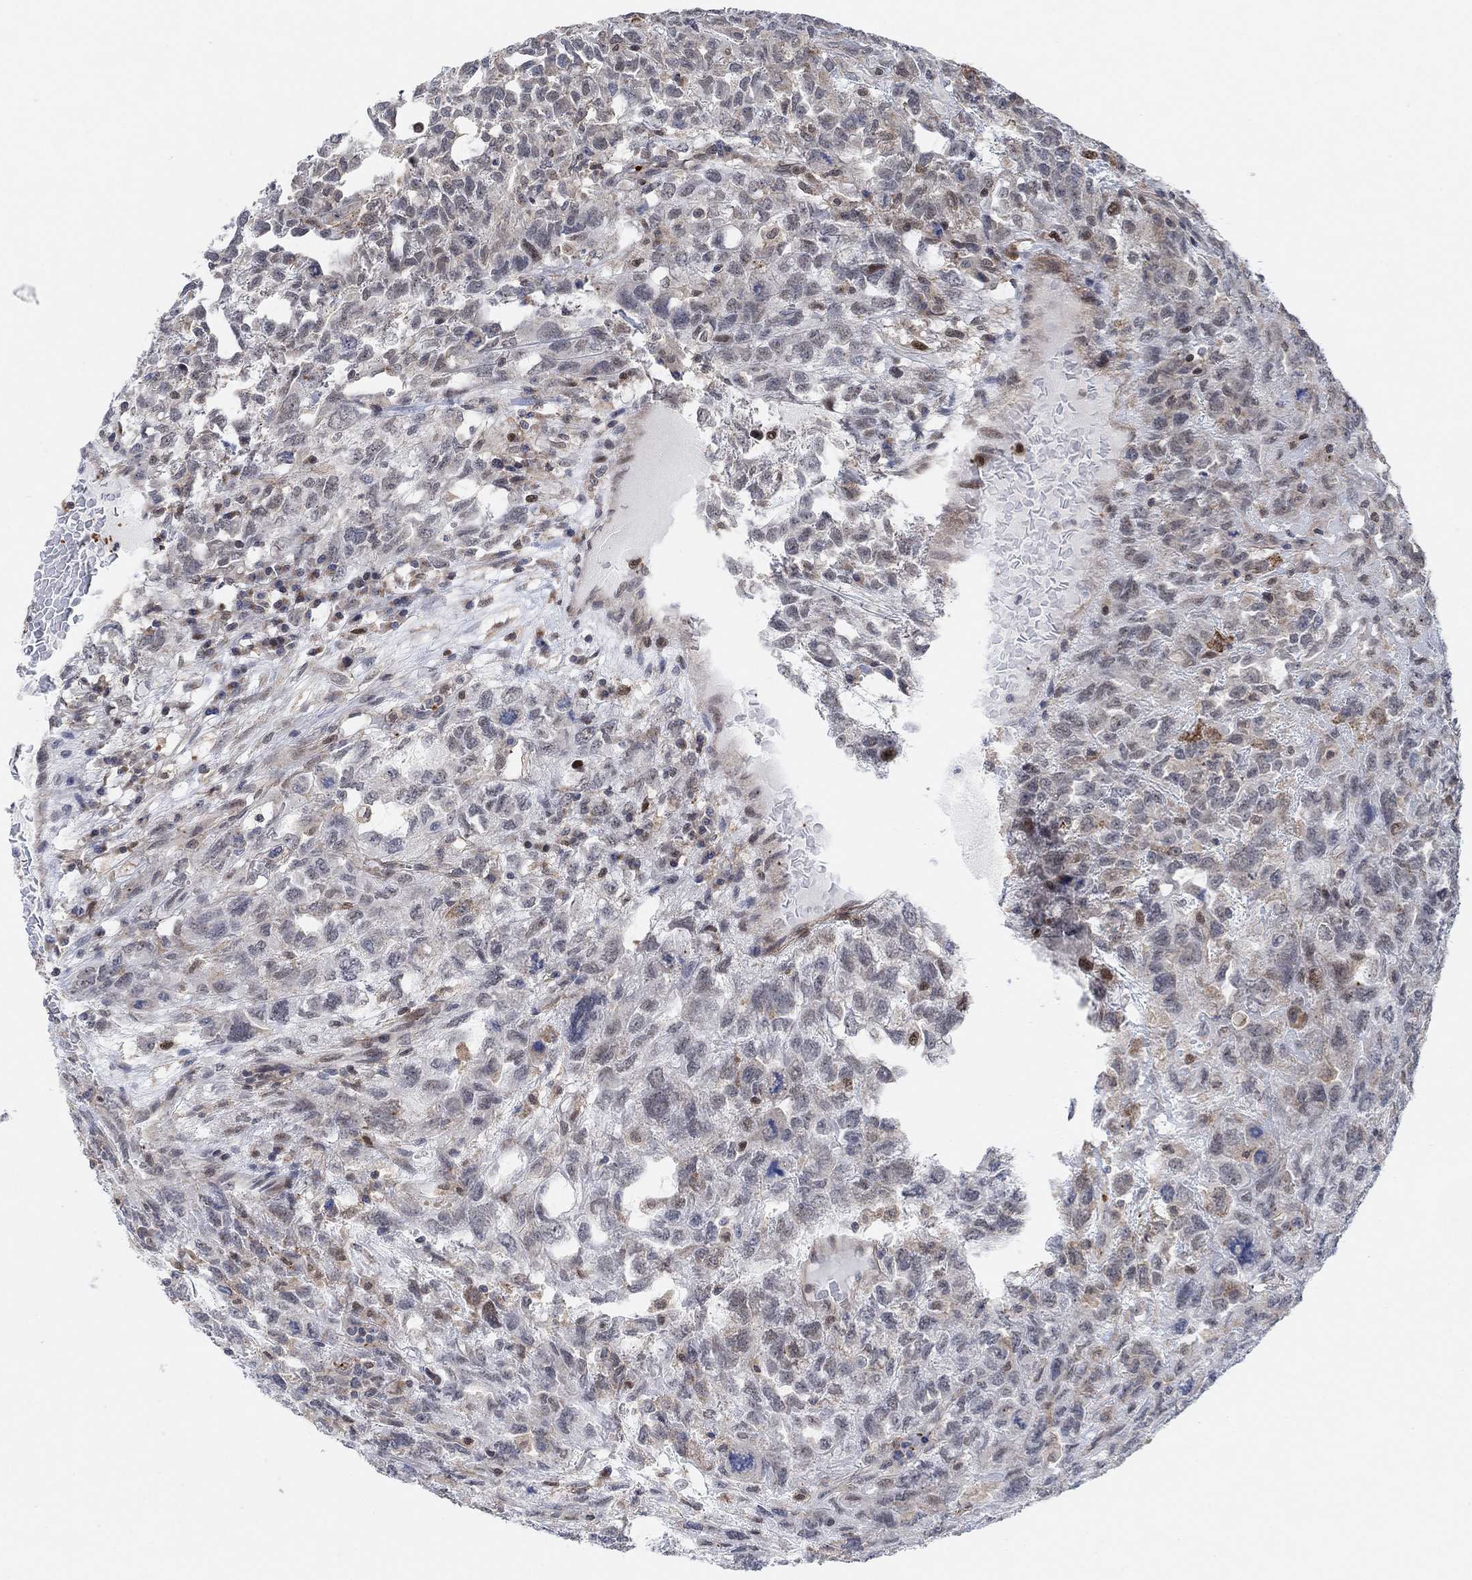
{"staining": {"intensity": "negative", "quantity": "none", "location": "none"}, "tissue": "testis cancer", "cell_type": "Tumor cells", "image_type": "cancer", "snomed": [{"axis": "morphology", "description": "Seminoma, NOS"}, {"axis": "topography", "description": "Testis"}], "caption": "An IHC histopathology image of testis cancer is shown. There is no staining in tumor cells of testis cancer.", "gene": "PWWP2B", "patient": {"sex": "male", "age": 52}}